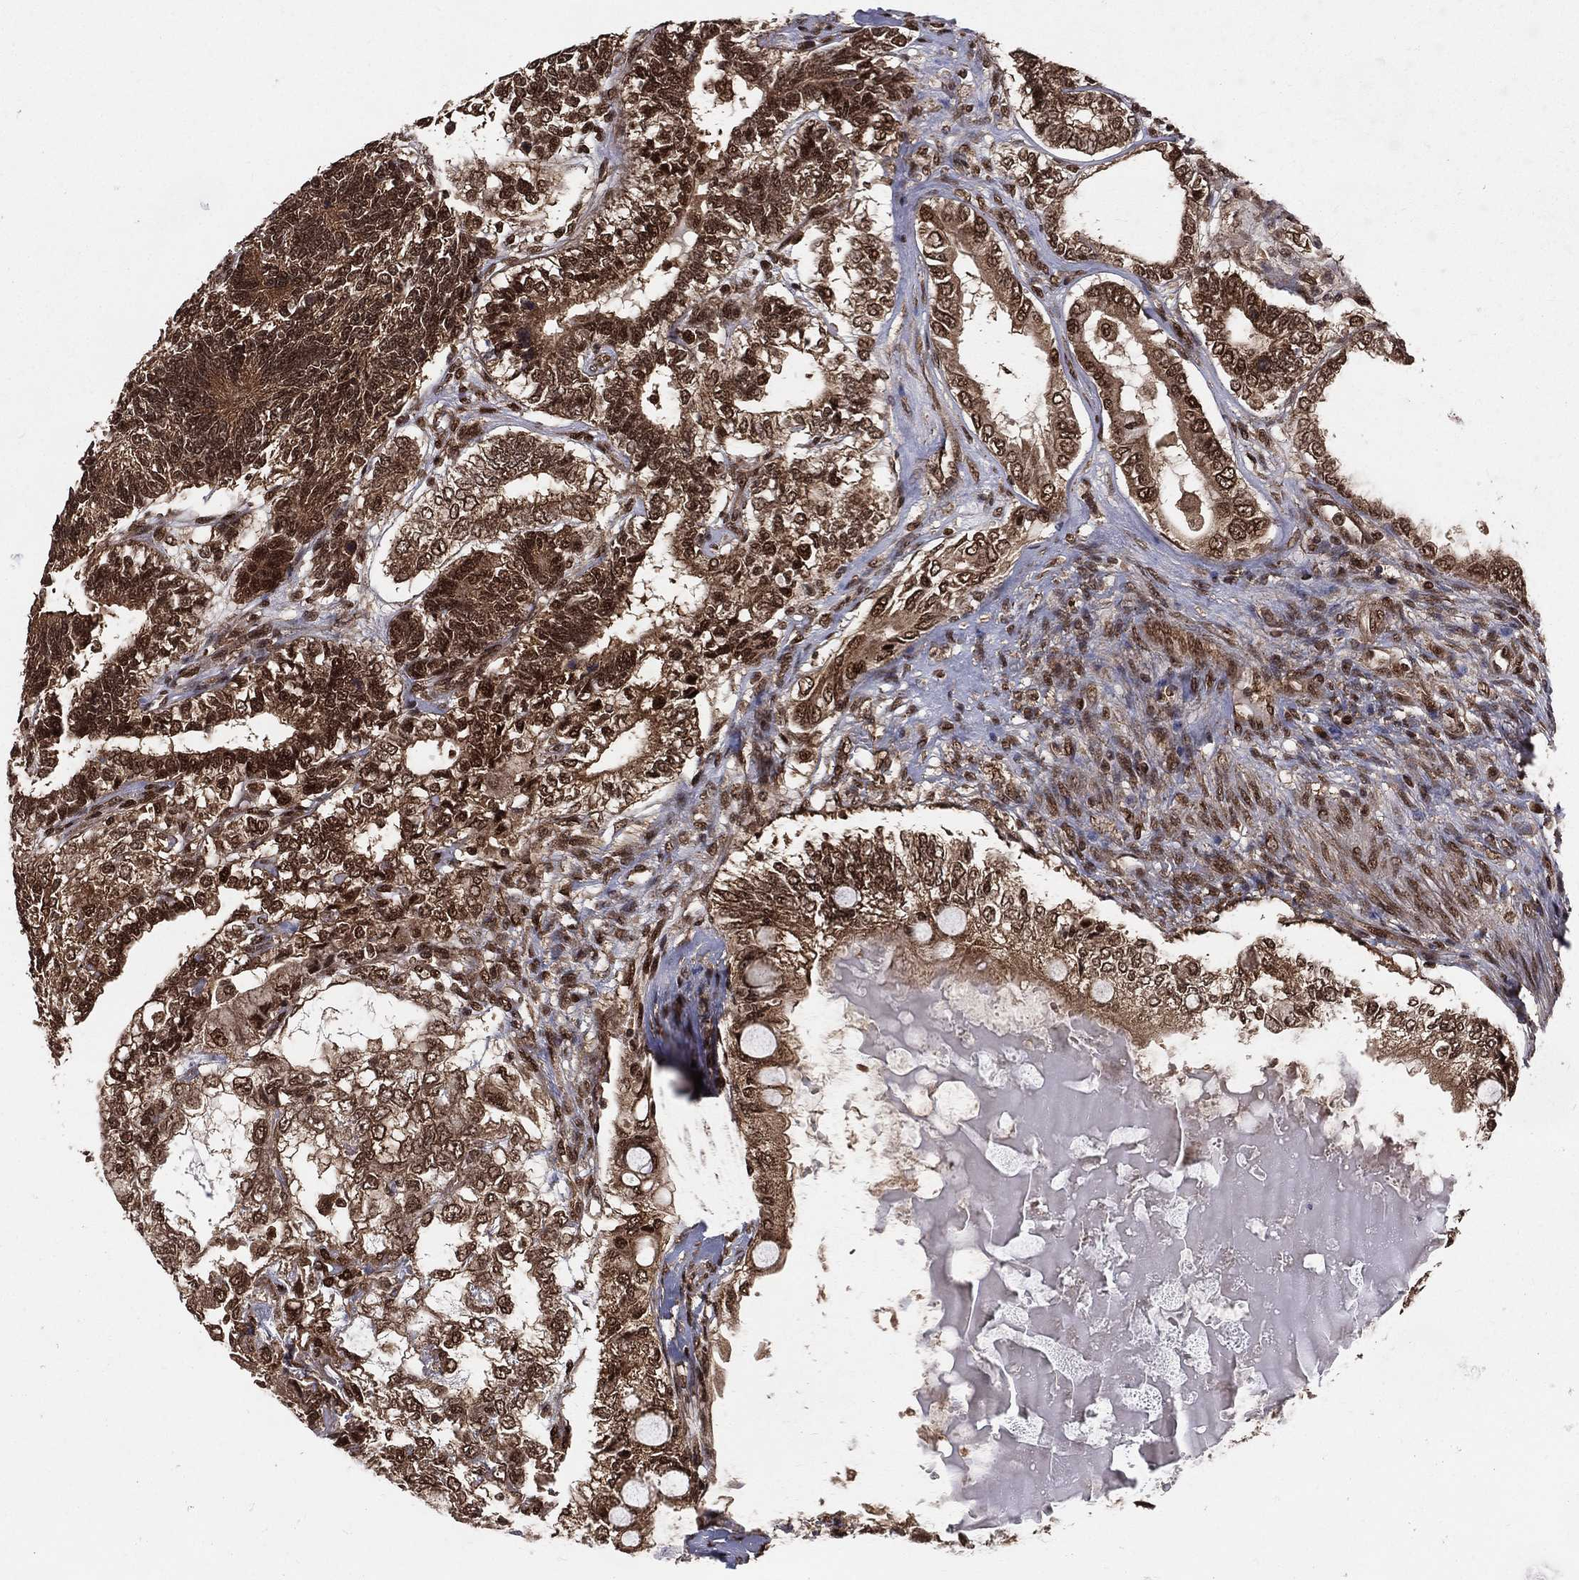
{"staining": {"intensity": "strong", "quantity": ">75%", "location": "cytoplasmic/membranous,nuclear"}, "tissue": "testis cancer", "cell_type": "Tumor cells", "image_type": "cancer", "snomed": [{"axis": "morphology", "description": "Seminoma, NOS"}, {"axis": "morphology", "description": "Carcinoma, Embryonal, NOS"}, {"axis": "topography", "description": "Testis"}], "caption": "Testis cancer stained with a protein marker reveals strong staining in tumor cells.", "gene": "COPS4", "patient": {"sex": "male", "age": 41}}